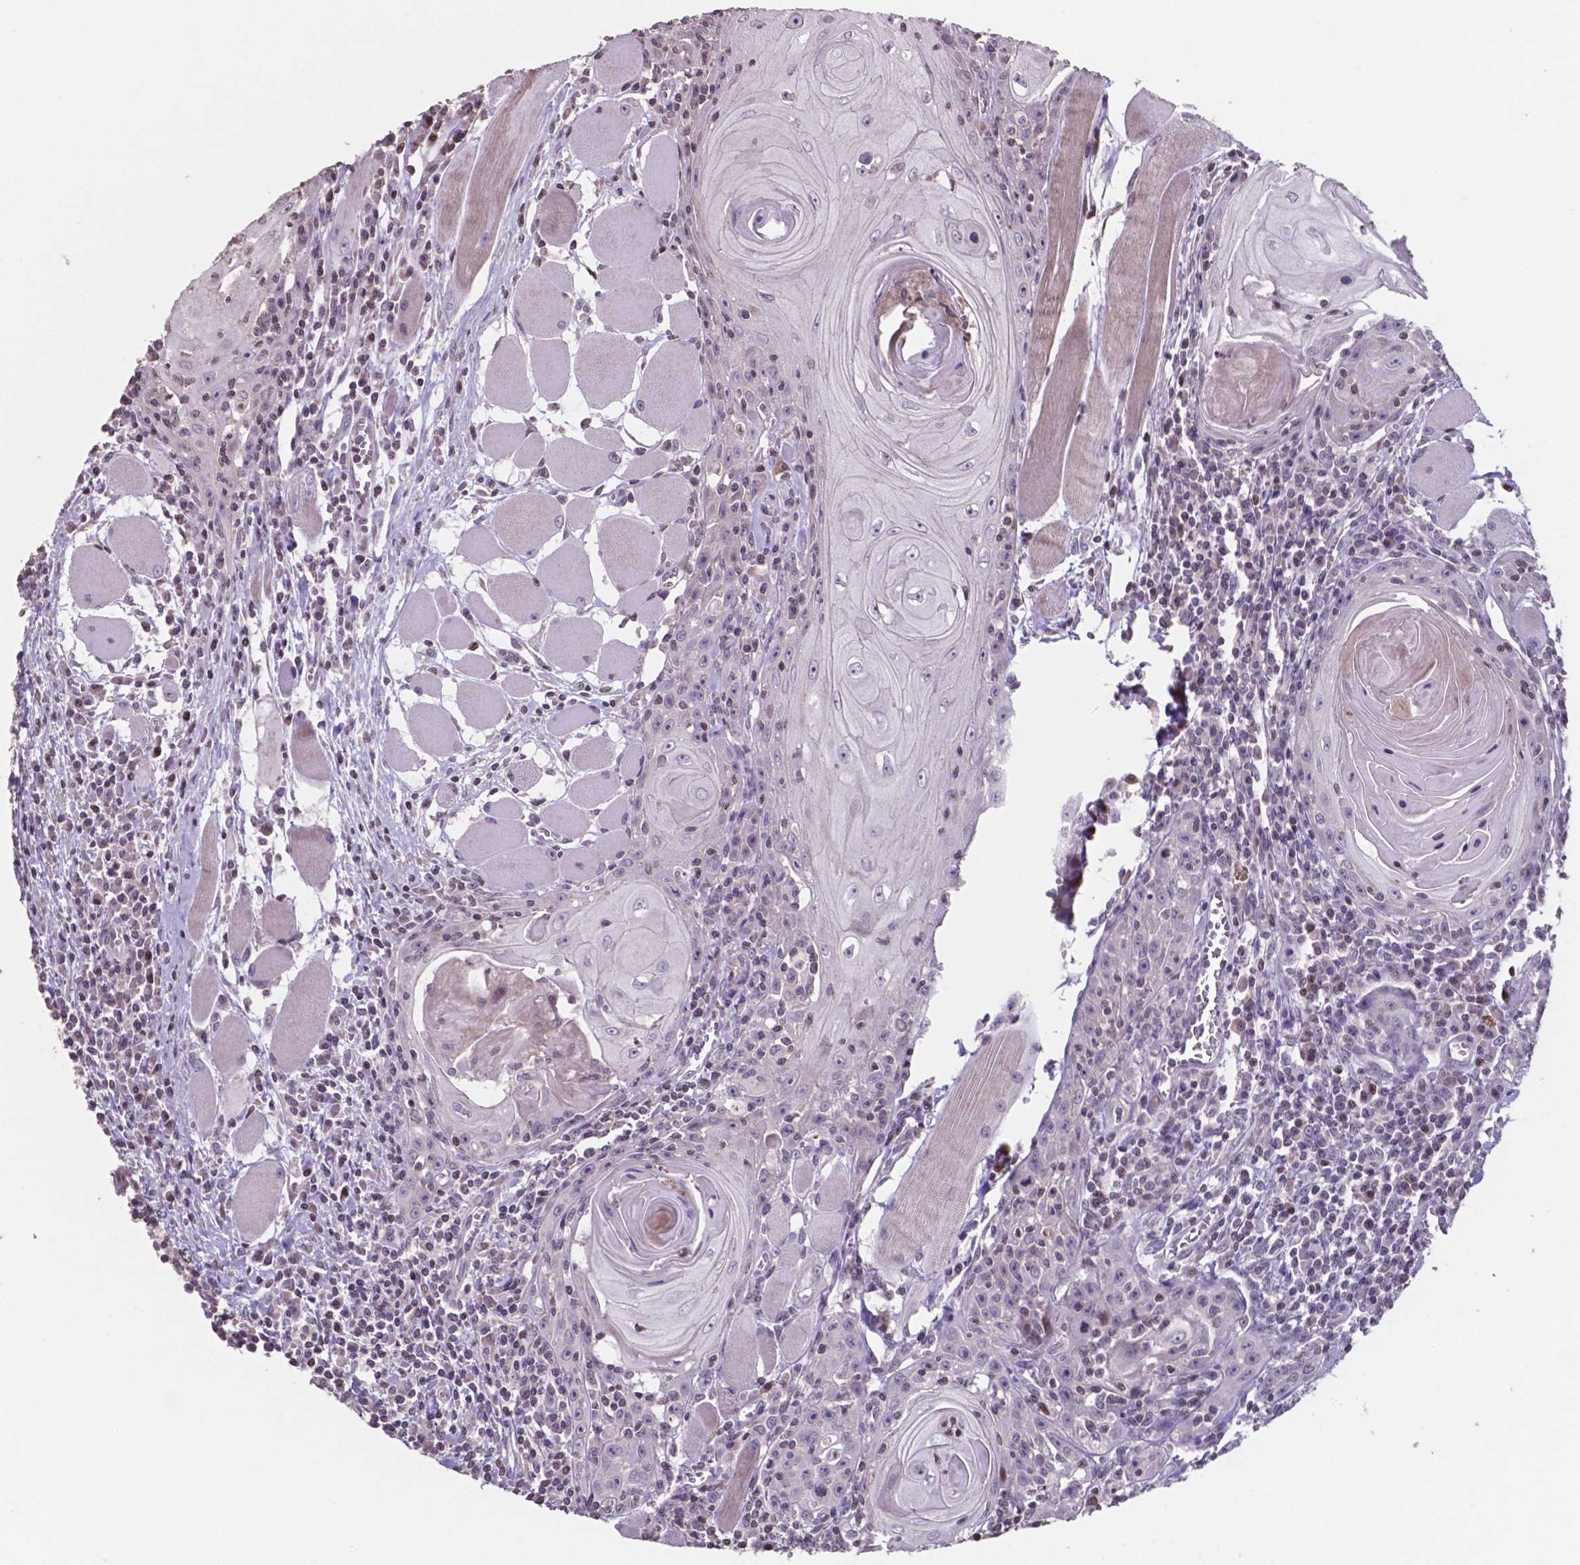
{"staining": {"intensity": "weak", "quantity": "<25%", "location": "nuclear"}, "tissue": "head and neck cancer", "cell_type": "Tumor cells", "image_type": "cancer", "snomed": [{"axis": "morphology", "description": "Normal tissue, NOS"}, {"axis": "morphology", "description": "Squamous cell carcinoma, NOS"}, {"axis": "topography", "description": "Oral tissue"}, {"axis": "topography", "description": "Head-Neck"}], "caption": "Tumor cells are negative for protein expression in human head and neck cancer. (Stains: DAB IHC with hematoxylin counter stain, Microscopy: brightfield microscopy at high magnification).", "gene": "MLC1", "patient": {"sex": "male", "age": 52}}